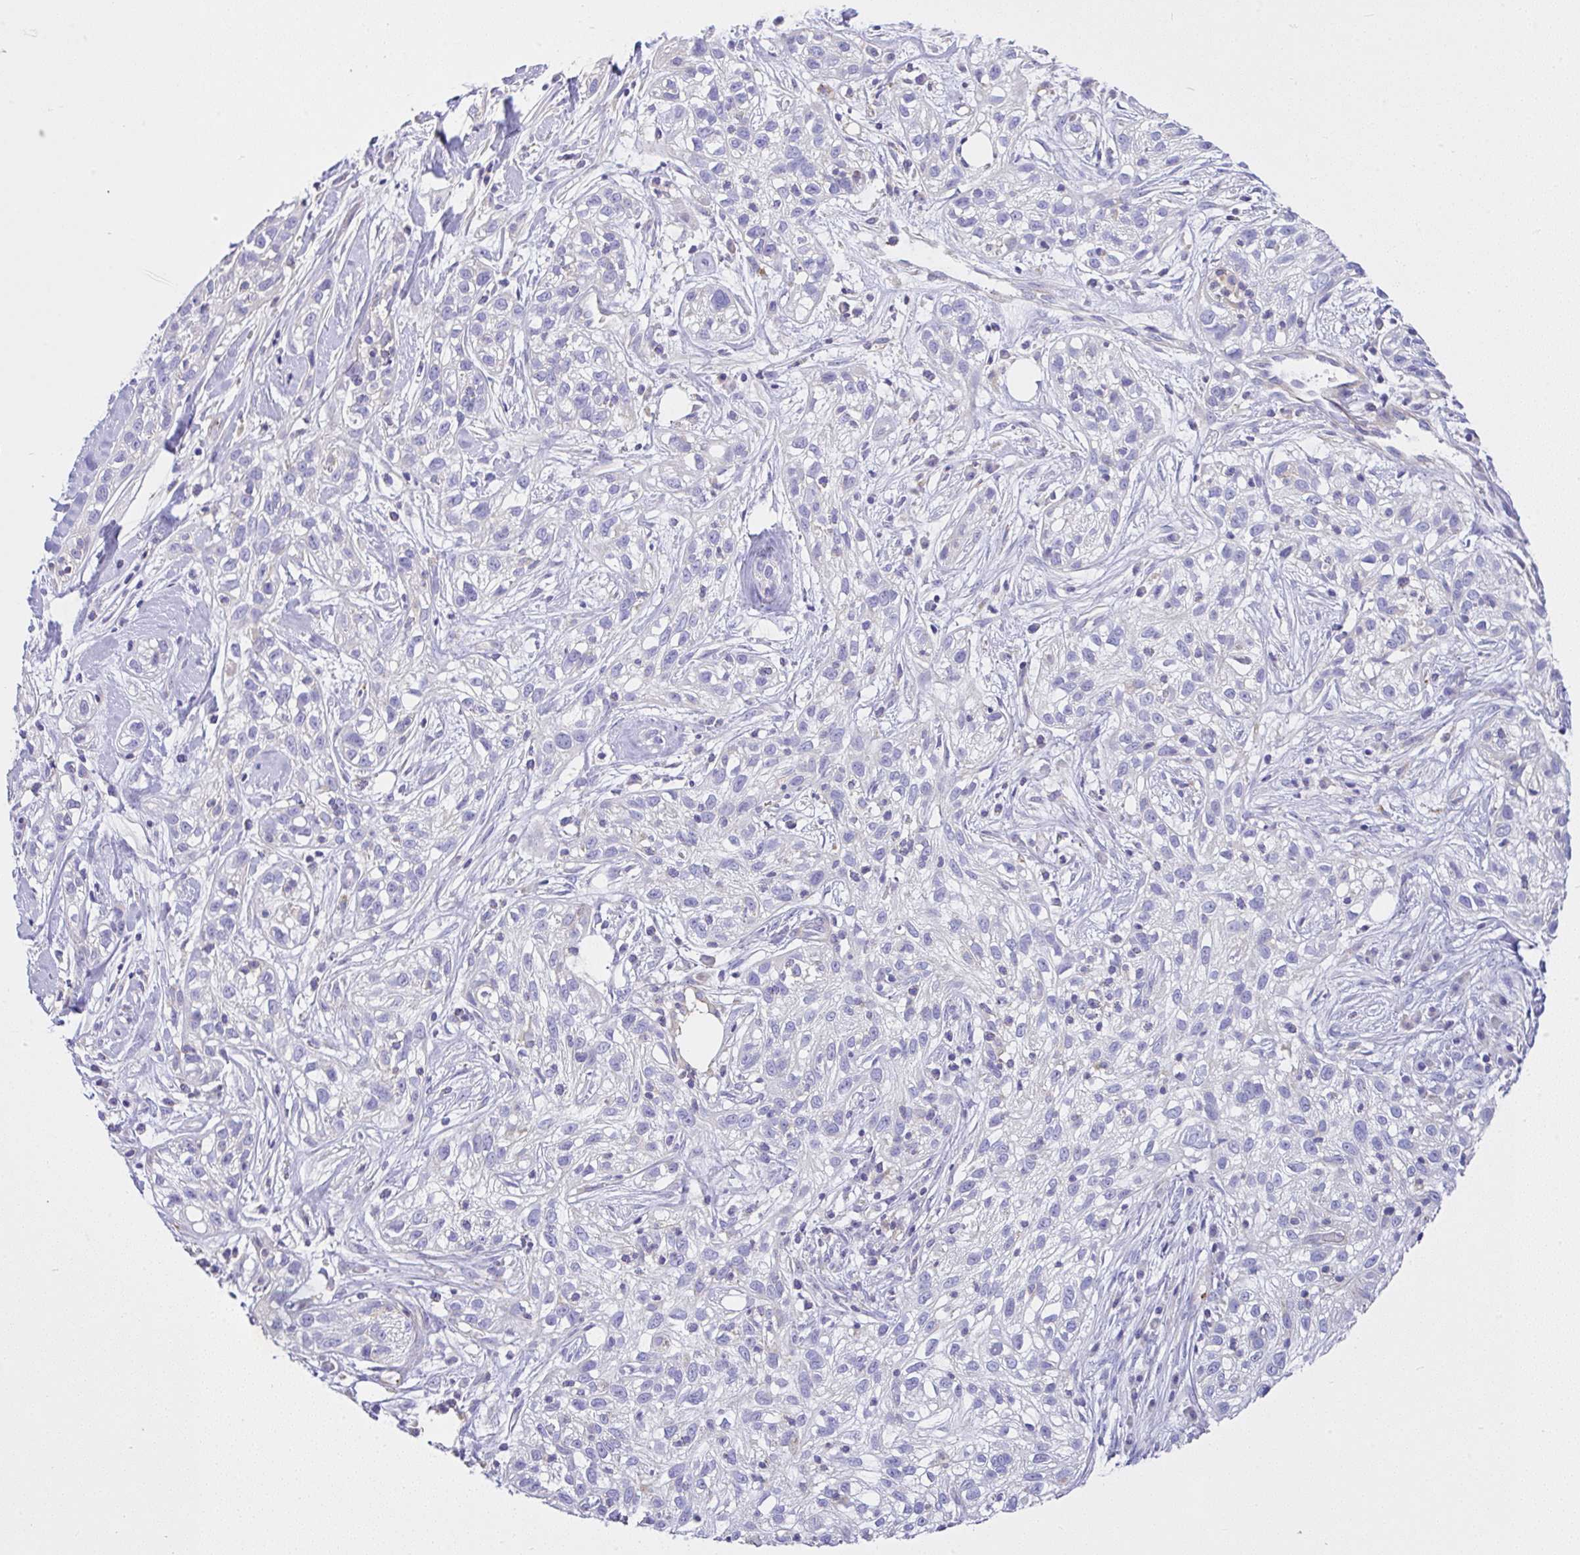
{"staining": {"intensity": "negative", "quantity": "none", "location": "none"}, "tissue": "skin cancer", "cell_type": "Tumor cells", "image_type": "cancer", "snomed": [{"axis": "morphology", "description": "Squamous cell carcinoma, NOS"}, {"axis": "topography", "description": "Skin"}], "caption": "Skin squamous cell carcinoma stained for a protein using immunohistochemistry demonstrates no staining tumor cells.", "gene": "CCDC142", "patient": {"sex": "male", "age": 82}}